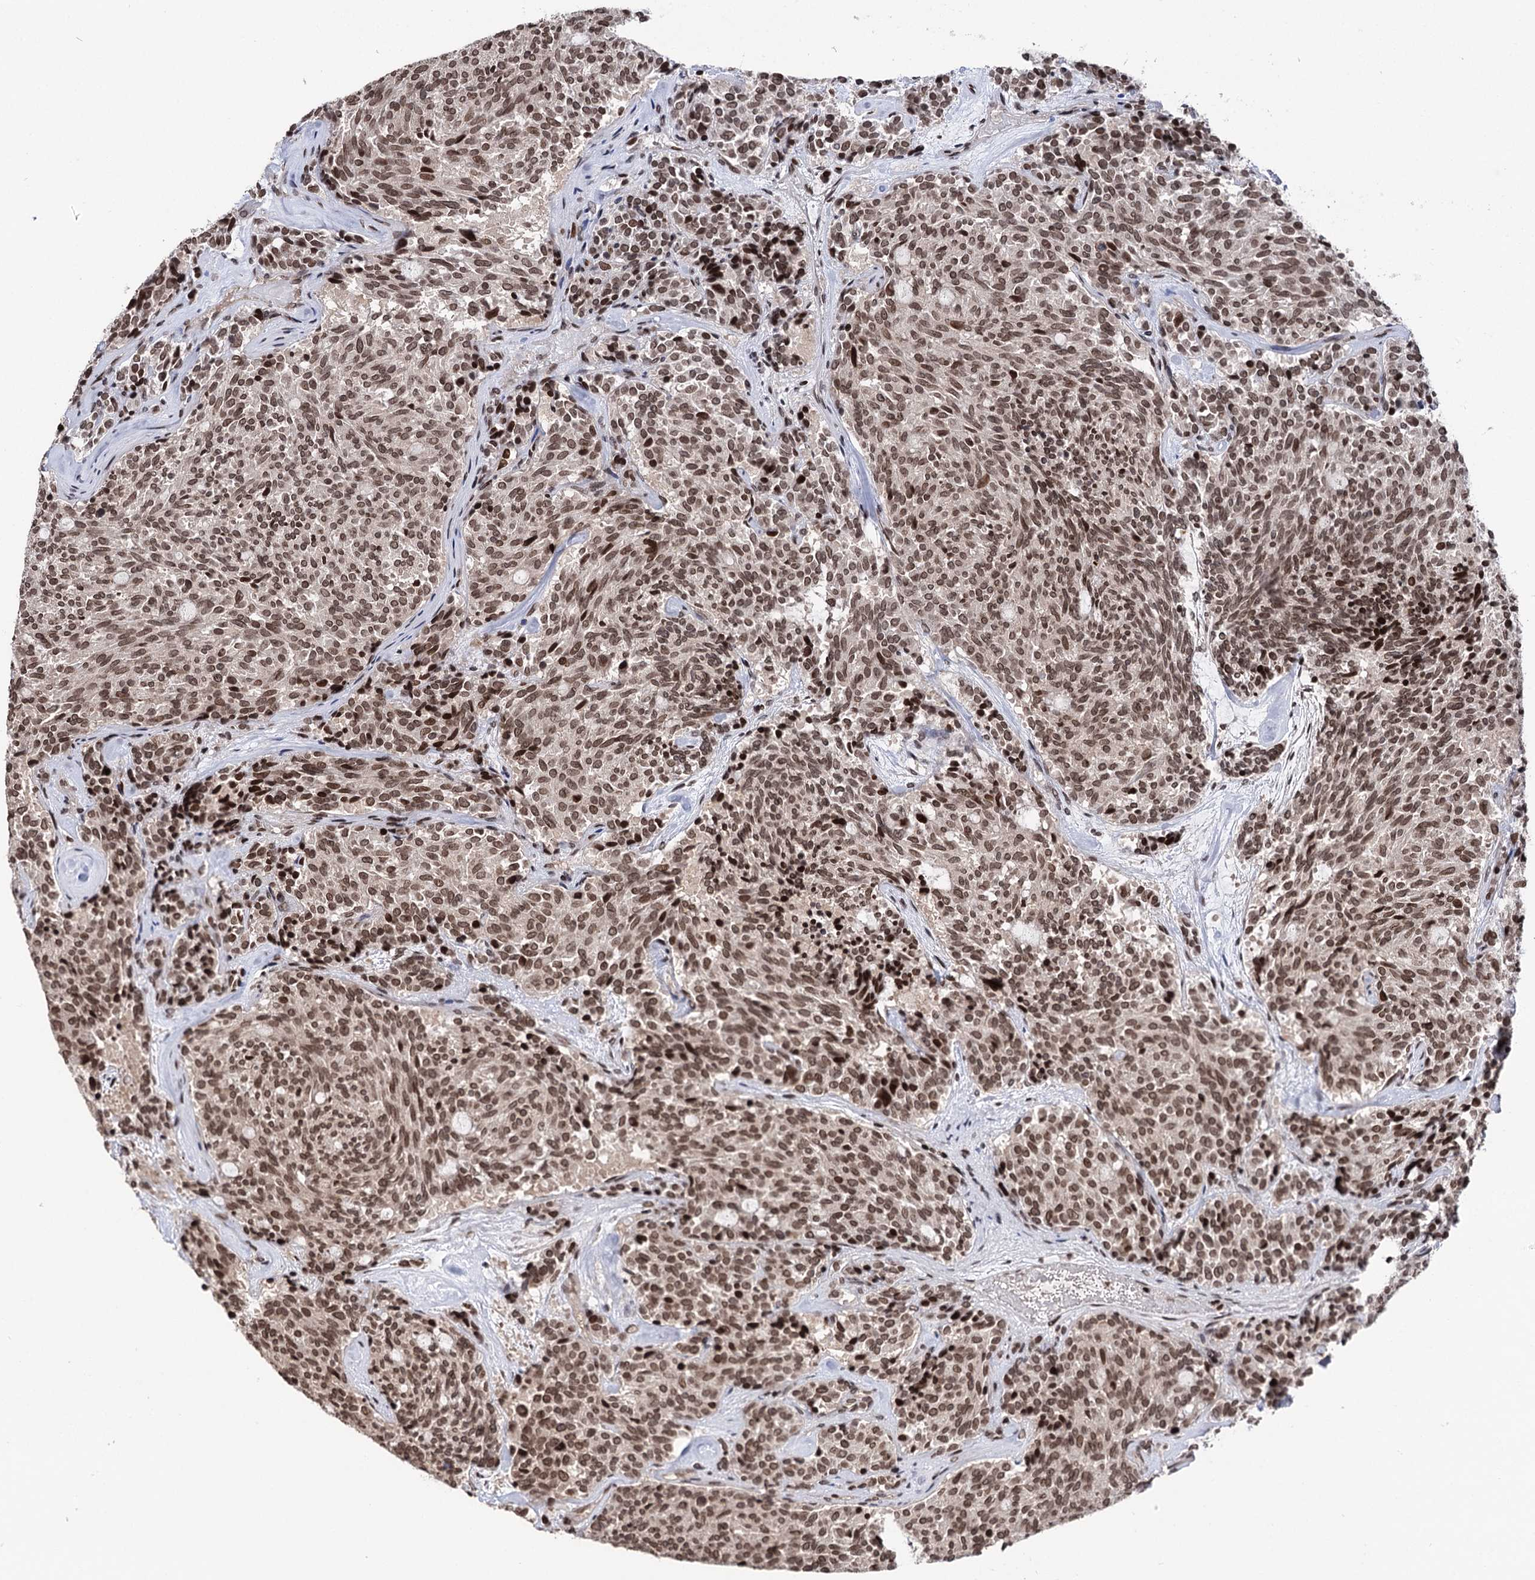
{"staining": {"intensity": "moderate", "quantity": ">75%", "location": "cytoplasmic/membranous"}, "tissue": "carcinoid", "cell_type": "Tumor cells", "image_type": "cancer", "snomed": [{"axis": "morphology", "description": "Carcinoid, malignant, NOS"}, {"axis": "topography", "description": "Pancreas"}], "caption": "Protein staining of carcinoid tissue demonstrates moderate cytoplasmic/membranous expression in about >75% of tumor cells.", "gene": "CCDC77", "patient": {"sex": "female", "age": 54}}